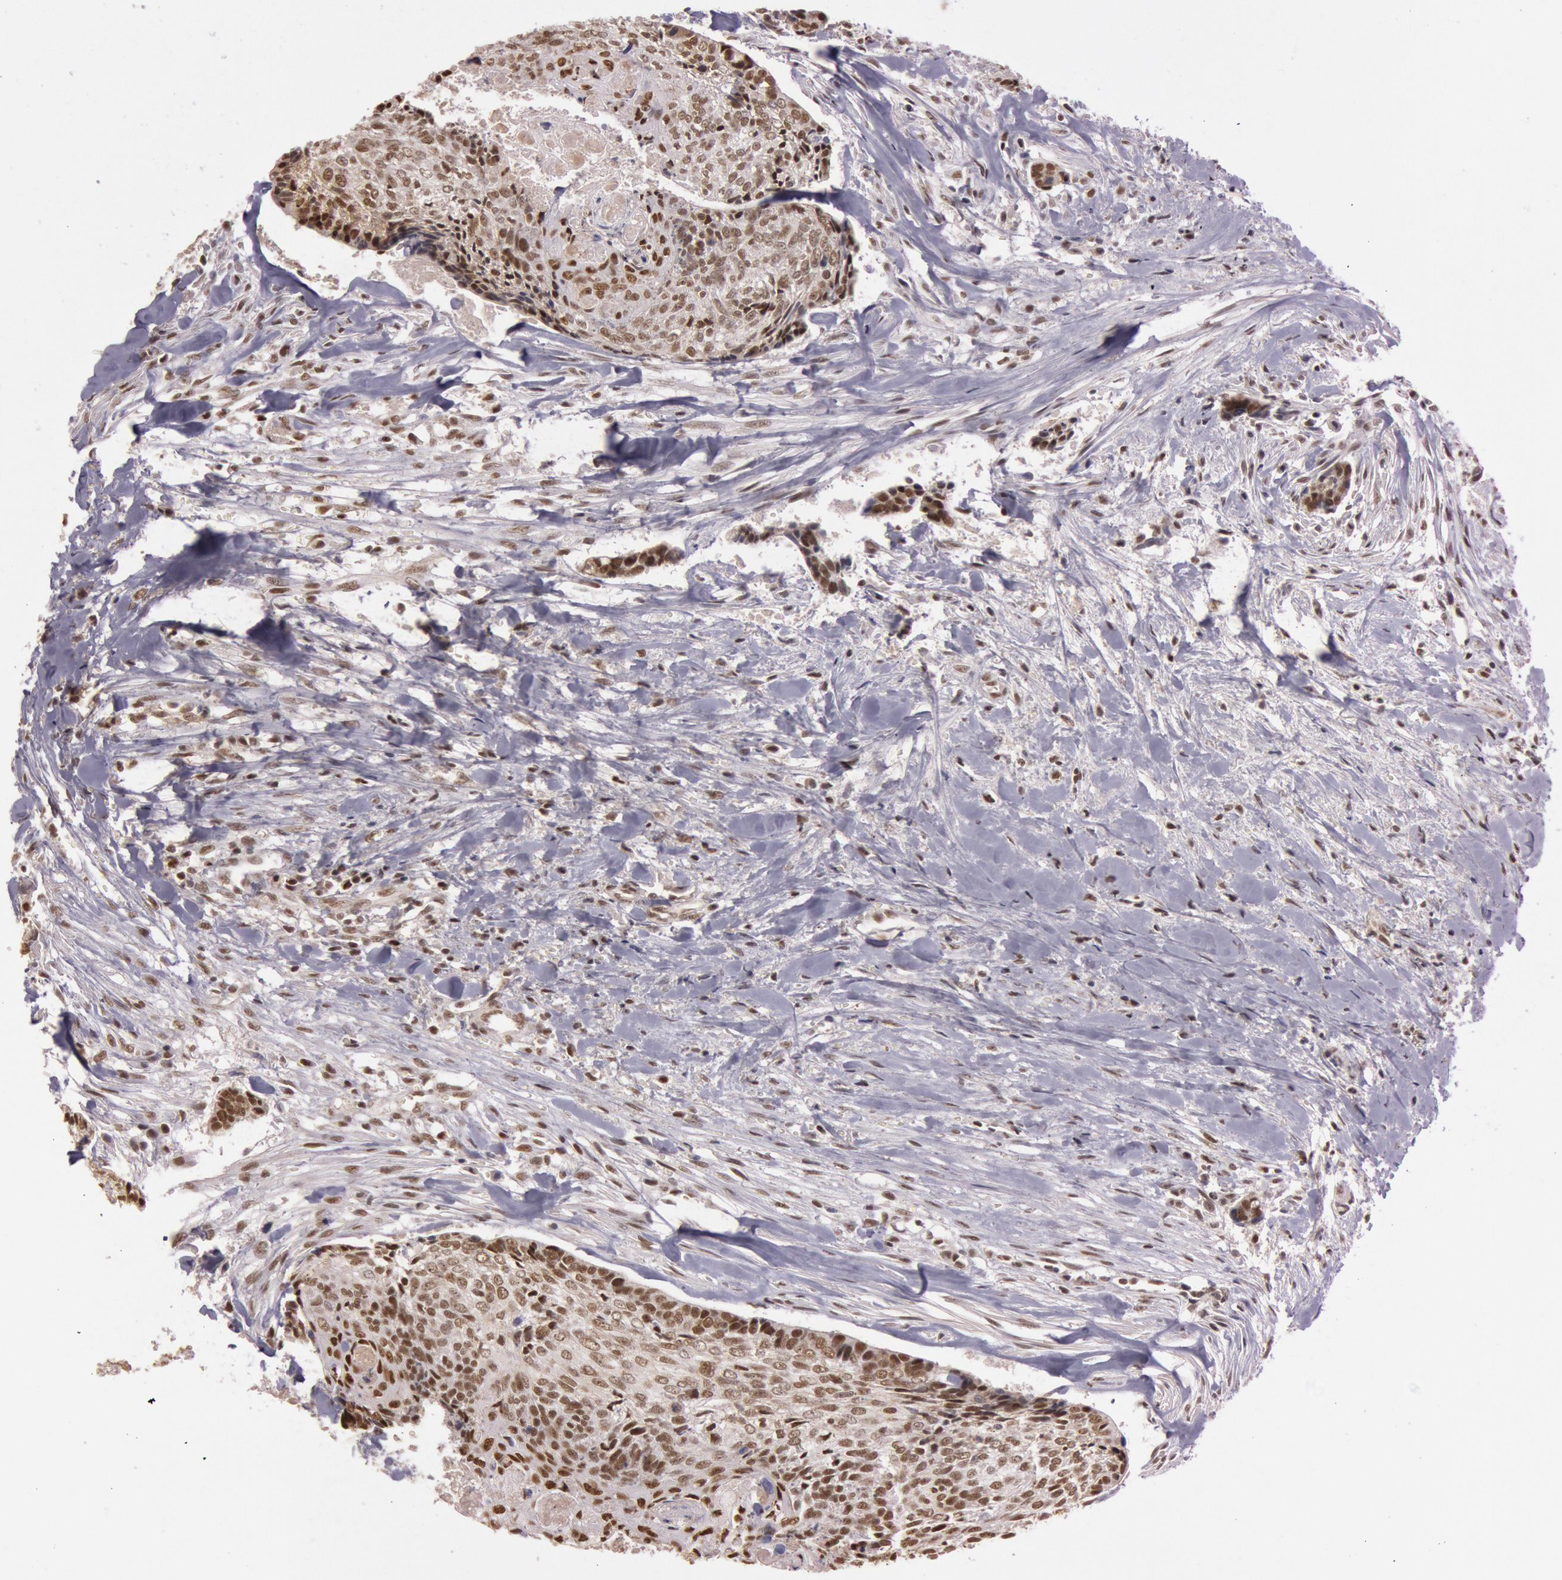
{"staining": {"intensity": "moderate", "quantity": ">75%", "location": "nuclear"}, "tissue": "head and neck cancer", "cell_type": "Tumor cells", "image_type": "cancer", "snomed": [{"axis": "morphology", "description": "Squamous cell carcinoma, NOS"}, {"axis": "topography", "description": "Salivary gland"}, {"axis": "topography", "description": "Head-Neck"}], "caption": "Head and neck cancer was stained to show a protein in brown. There is medium levels of moderate nuclear positivity in about >75% of tumor cells.", "gene": "TASL", "patient": {"sex": "male", "age": 70}}